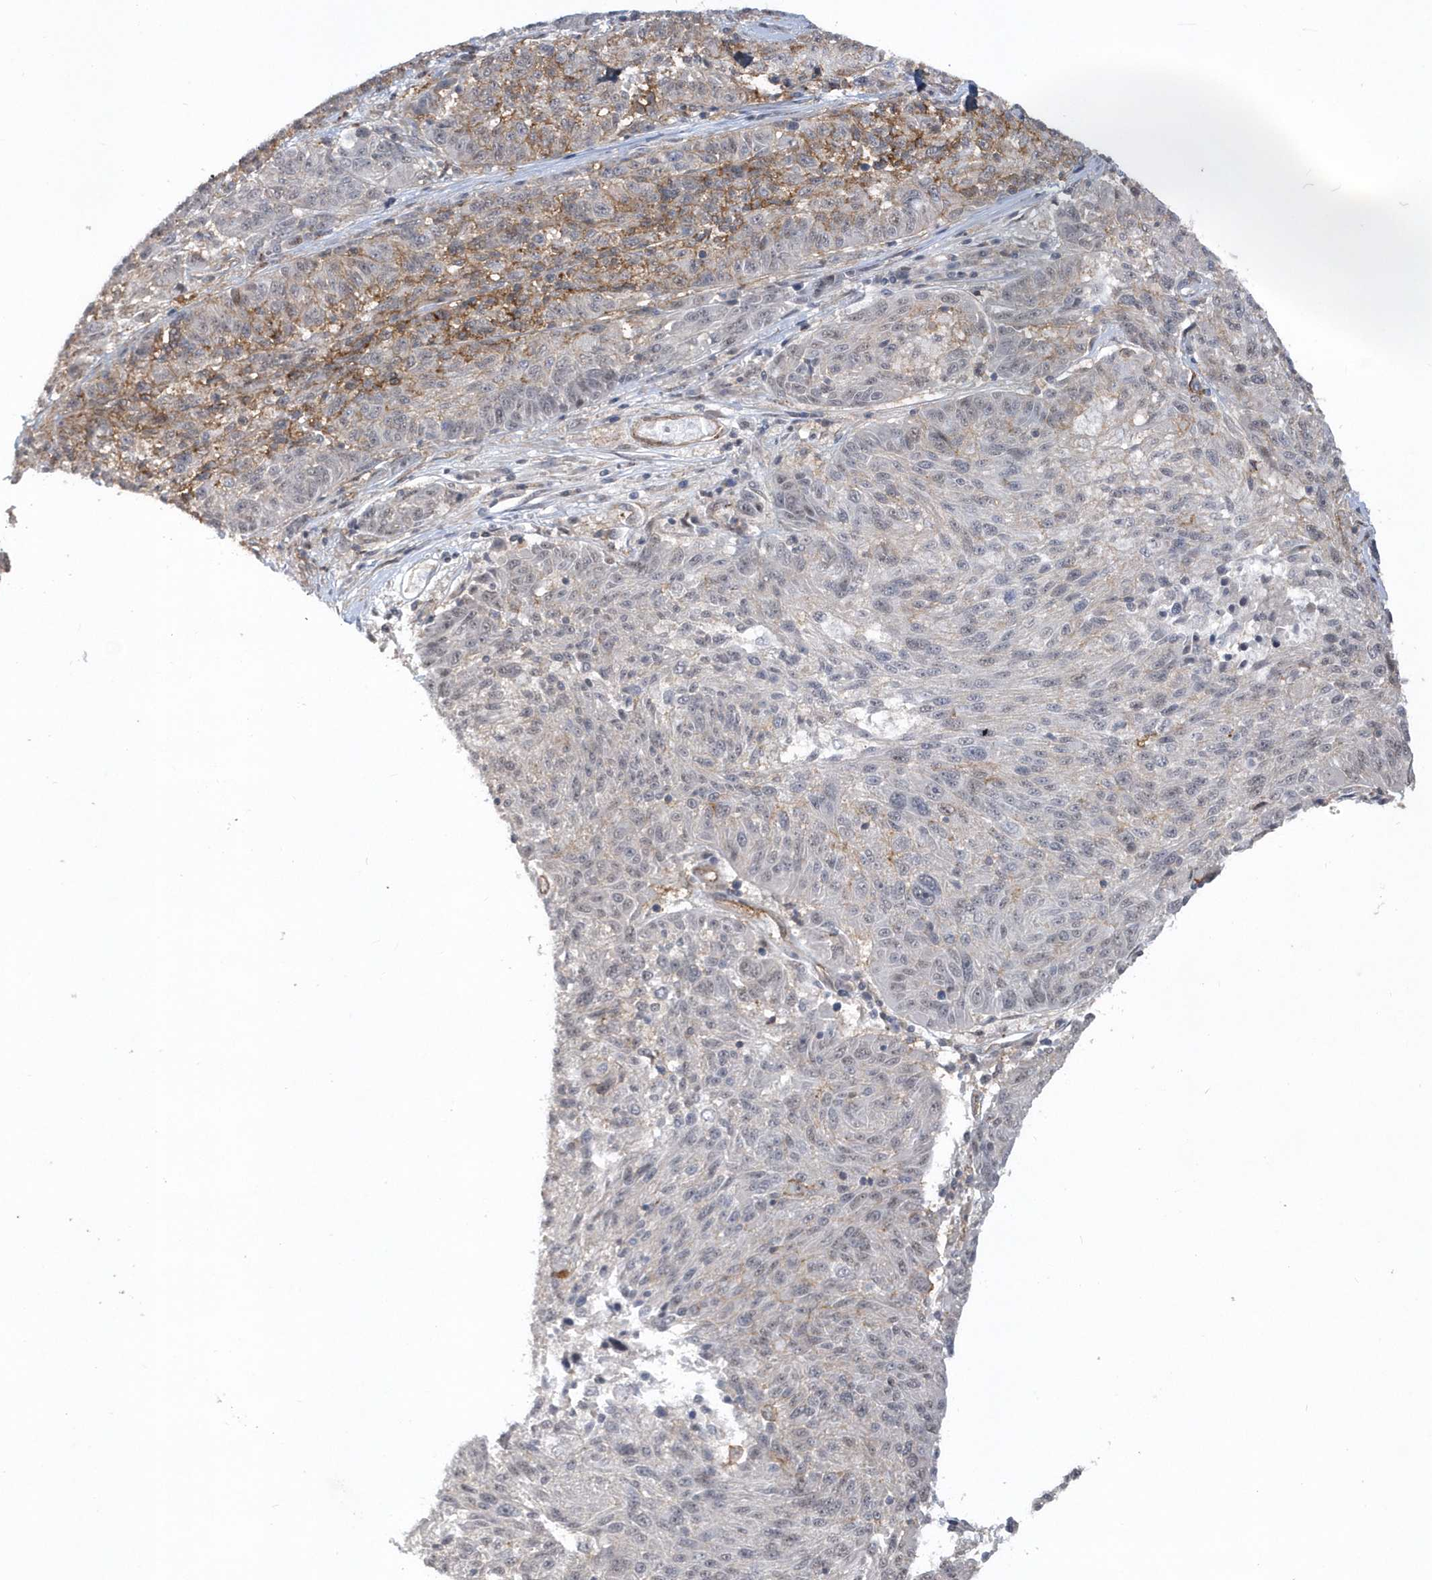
{"staining": {"intensity": "moderate", "quantity": "<25%", "location": "cytoplasmic/membranous"}, "tissue": "melanoma", "cell_type": "Tumor cells", "image_type": "cancer", "snomed": [{"axis": "morphology", "description": "Malignant melanoma, NOS"}, {"axis": "topography", "description": "Skin"}], "caption": "Tumor cells show moderate cytoplasmic/membranous expression in approximately <25% of cells in melanoma. Using DAB (brown) and hematoxylin (blue) stains, captured at high magnification using brightfield microscopy.", "gene": "CRIP3", "patient": {"sex": "male", "age": 53}}